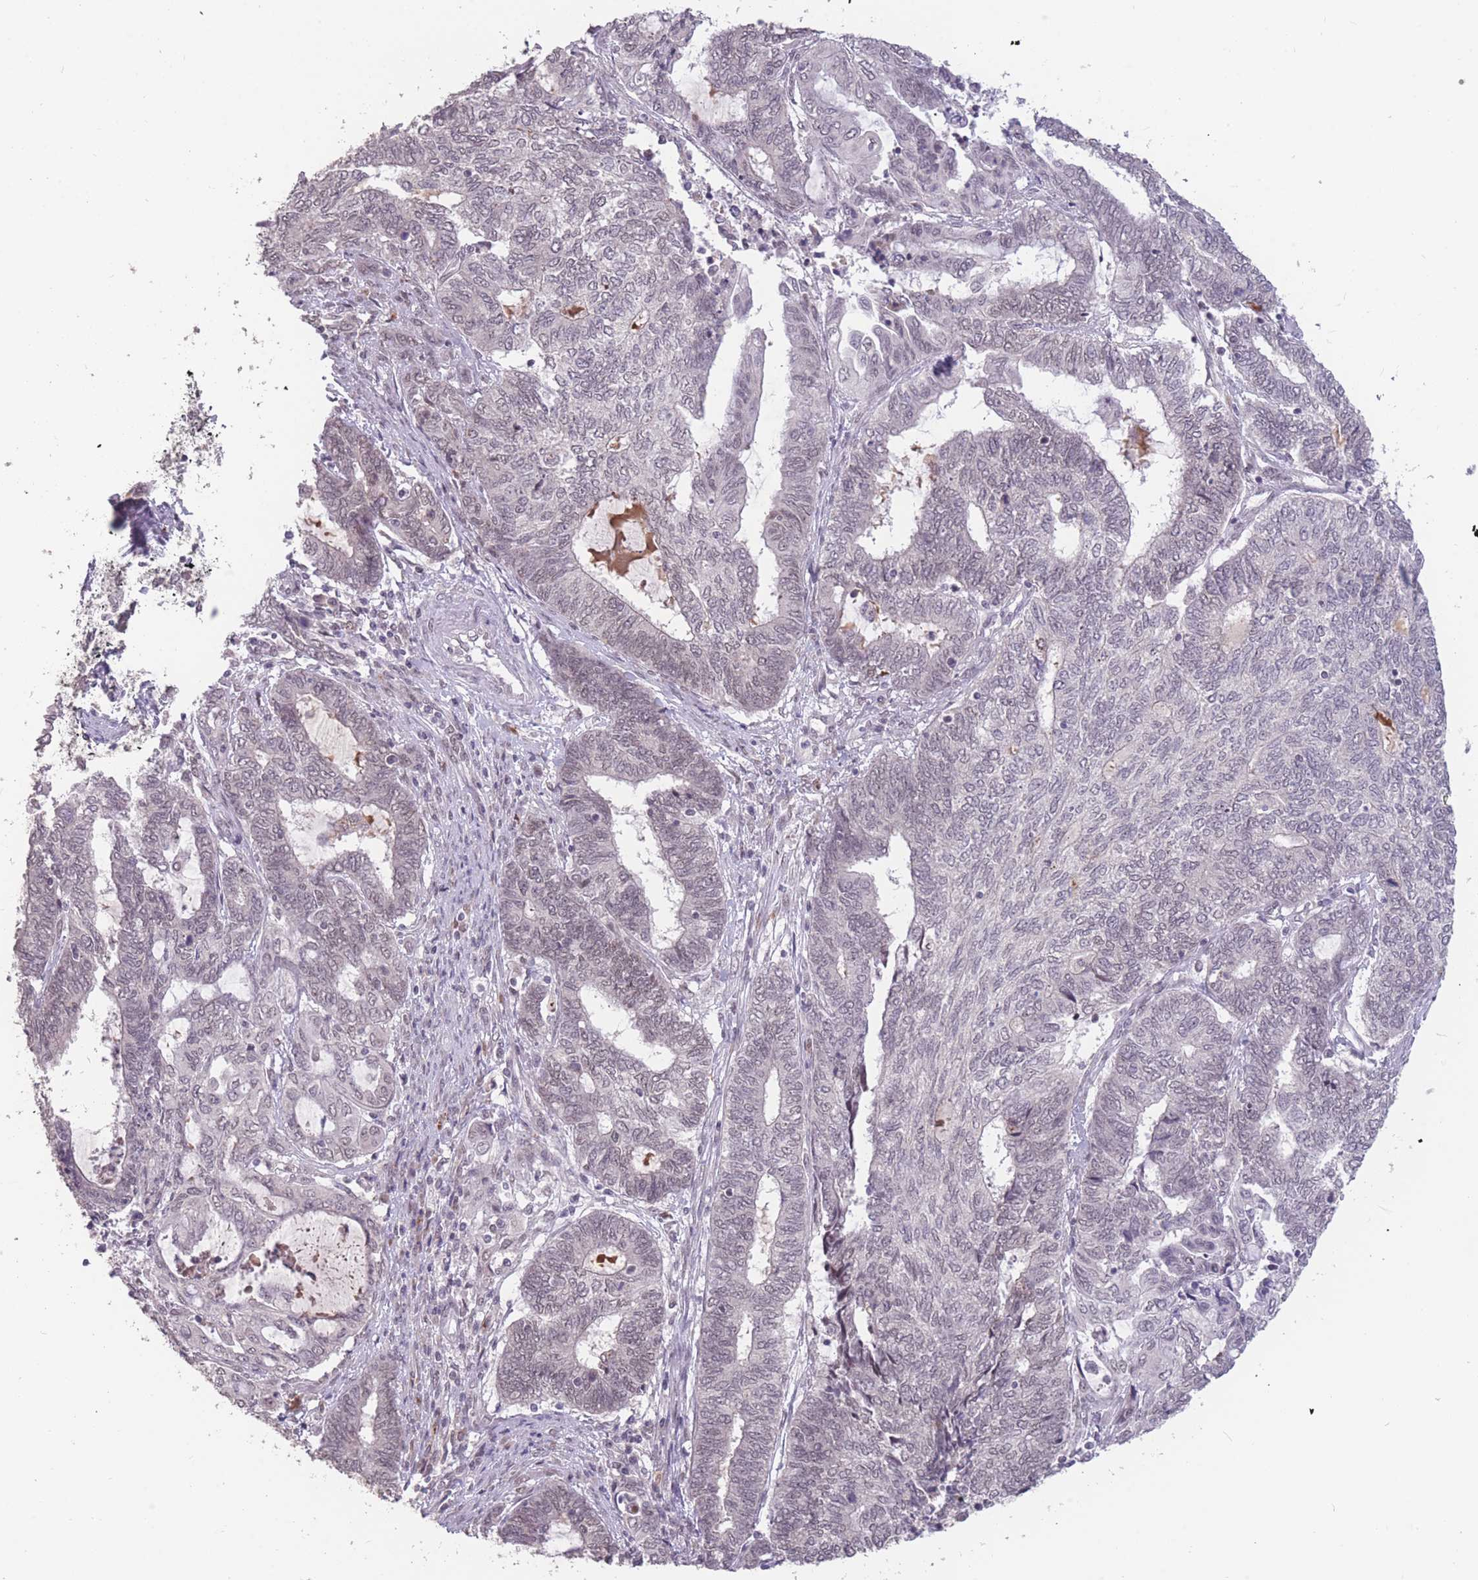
{"staining": {"intensity": "negative", "quantity": "none", "location": "none"}, "tissue": "endometrial cancer", "cell_type": "Tumor cells", "image_type": "cancer", "snomed": [{"axis": "morphology", "description": "Adenocarcinoma, NOS"}, {"axis": "topography", "description": "Uterus"}, {"axis": "topography", "description": "Endometrium"}], "caption": "The micrograph demonstrates no staining of tumor cells in adenocarcinoma (endometrial). (Stains: DAB (3,3'-diaminobenzidine) immunohistochemistry with hematoxylin counter stain, Microscopy: brightfield microscopy at high magnification).", "gene": "HNRNPUL1", "patient": {"sex": "female", "age": 70}}